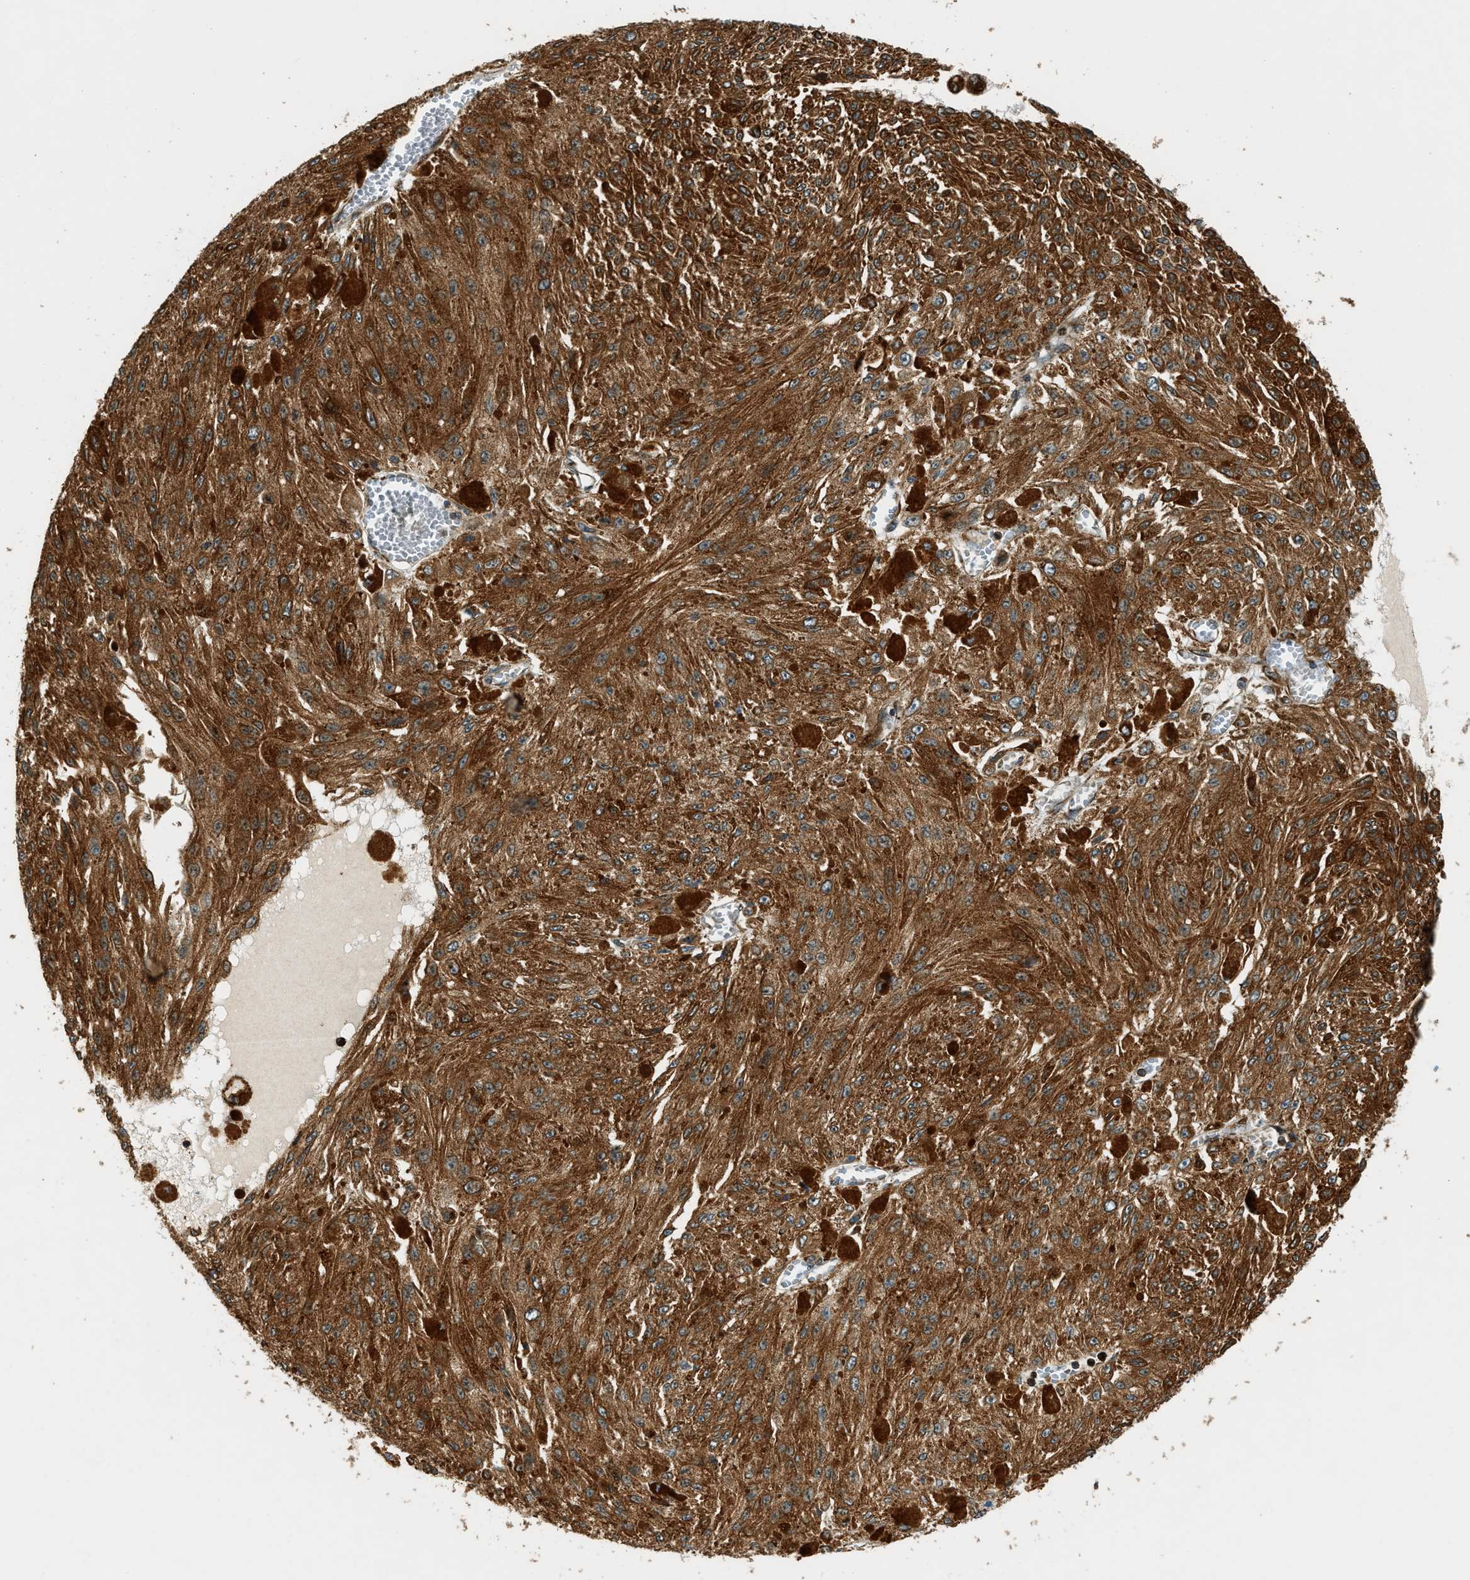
{"staining": {"intensity": "strong", "quantity": ">75%", "location": "cytoplasmic/membranous"}, "tissue": "melanoma", "cell_type": "Tumor cells", "image_type": "cancer", "snomed": [{"axis": "morphology", "description": "Malignant melanoma, NOS"}, {"axis": "topography", "description": "Other"}], "caption": "High-power microscopy captured an IHC histopathology image of malignant melanoma, revealing strong cytoplasmic/membranous expression in about >75% of tumor cells.", "gene": "SEMA4D", "patient": {"sex": "male", "age": 79}}